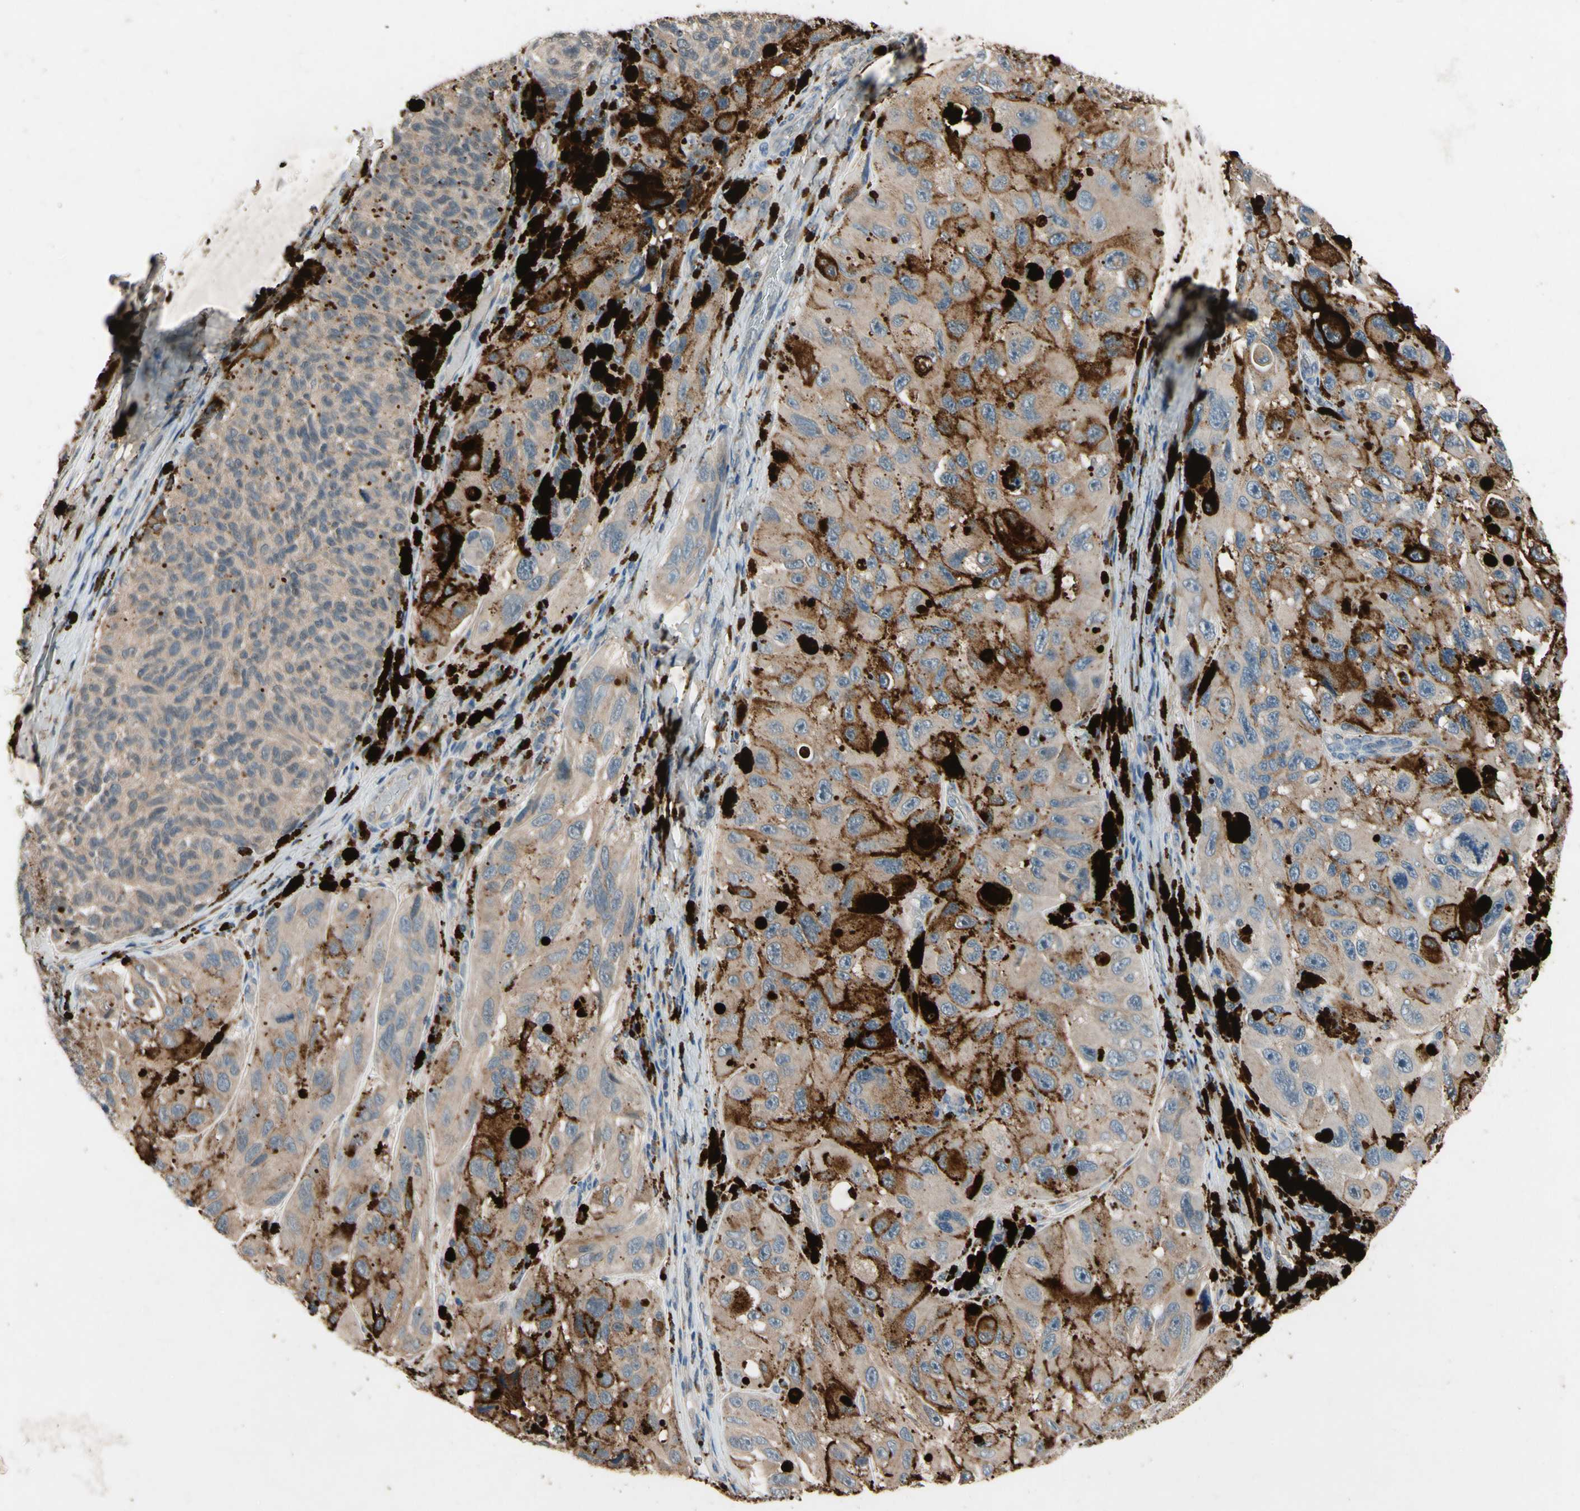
{"staining": {"intensity": "moderate", "quantity": ">75%", "location": "cytoplasmic/membranous"}, "tissue": "melanoma", "cell_type": "Tumor cells", "image_type": "cancer", "snomed": [{"axis": "morphology", "description": "Malignant melanoma, NOS"}, {"axis": "topography", "description": "Skin"}], "caption": "Immunohistochemistry (DAB (3,3'-diaminobenzidine)) staining of melanoma shows moderate cytoplasmic/membranous protein staining in approximately >75% of tumor cells.", "gene": "IL1RL1", "patient": {"sex": "female", "age": 73}}